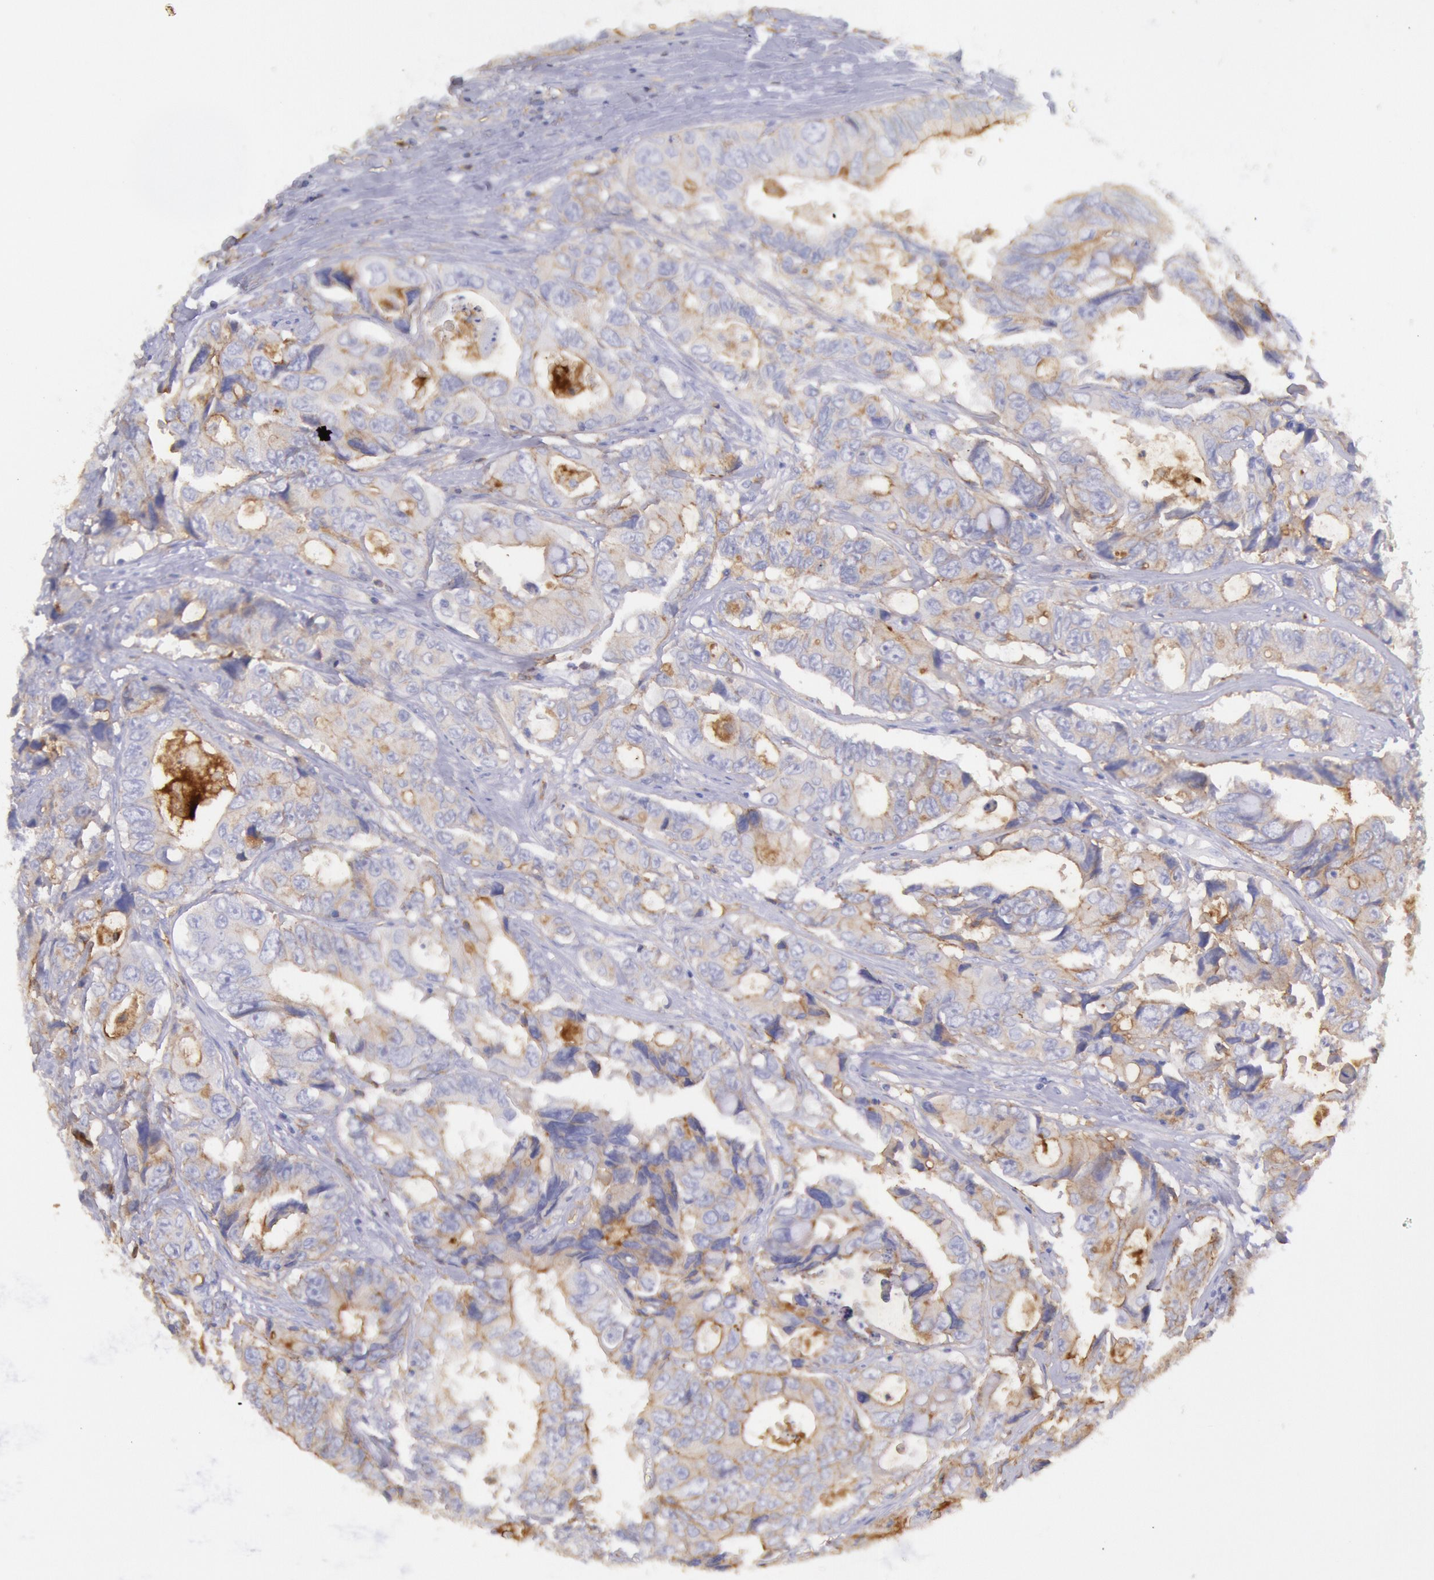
{"staining": {"intensity": "weak", "quantity": "25%-75%", "location": "cytoplasmic/membranous"}, "tissue": "colorectal cancer", "cell_type": "Tumor cells", "image_type": "cancer", "snomed": [{"axis": "morphology", "description": "Adenocarcinoma, NOS"}, {"axis": "topography", "description": "Rectum"}], "caption": "An immunohistochemistry (IHC) image of neoplastic tissue is shown. Protein staining in brown shows weak cytoplasmic/membranous positivity in colorectal cancer within tumor cells.", "gene": "LYN", "patient": {"sex": "female", "age": 67}}